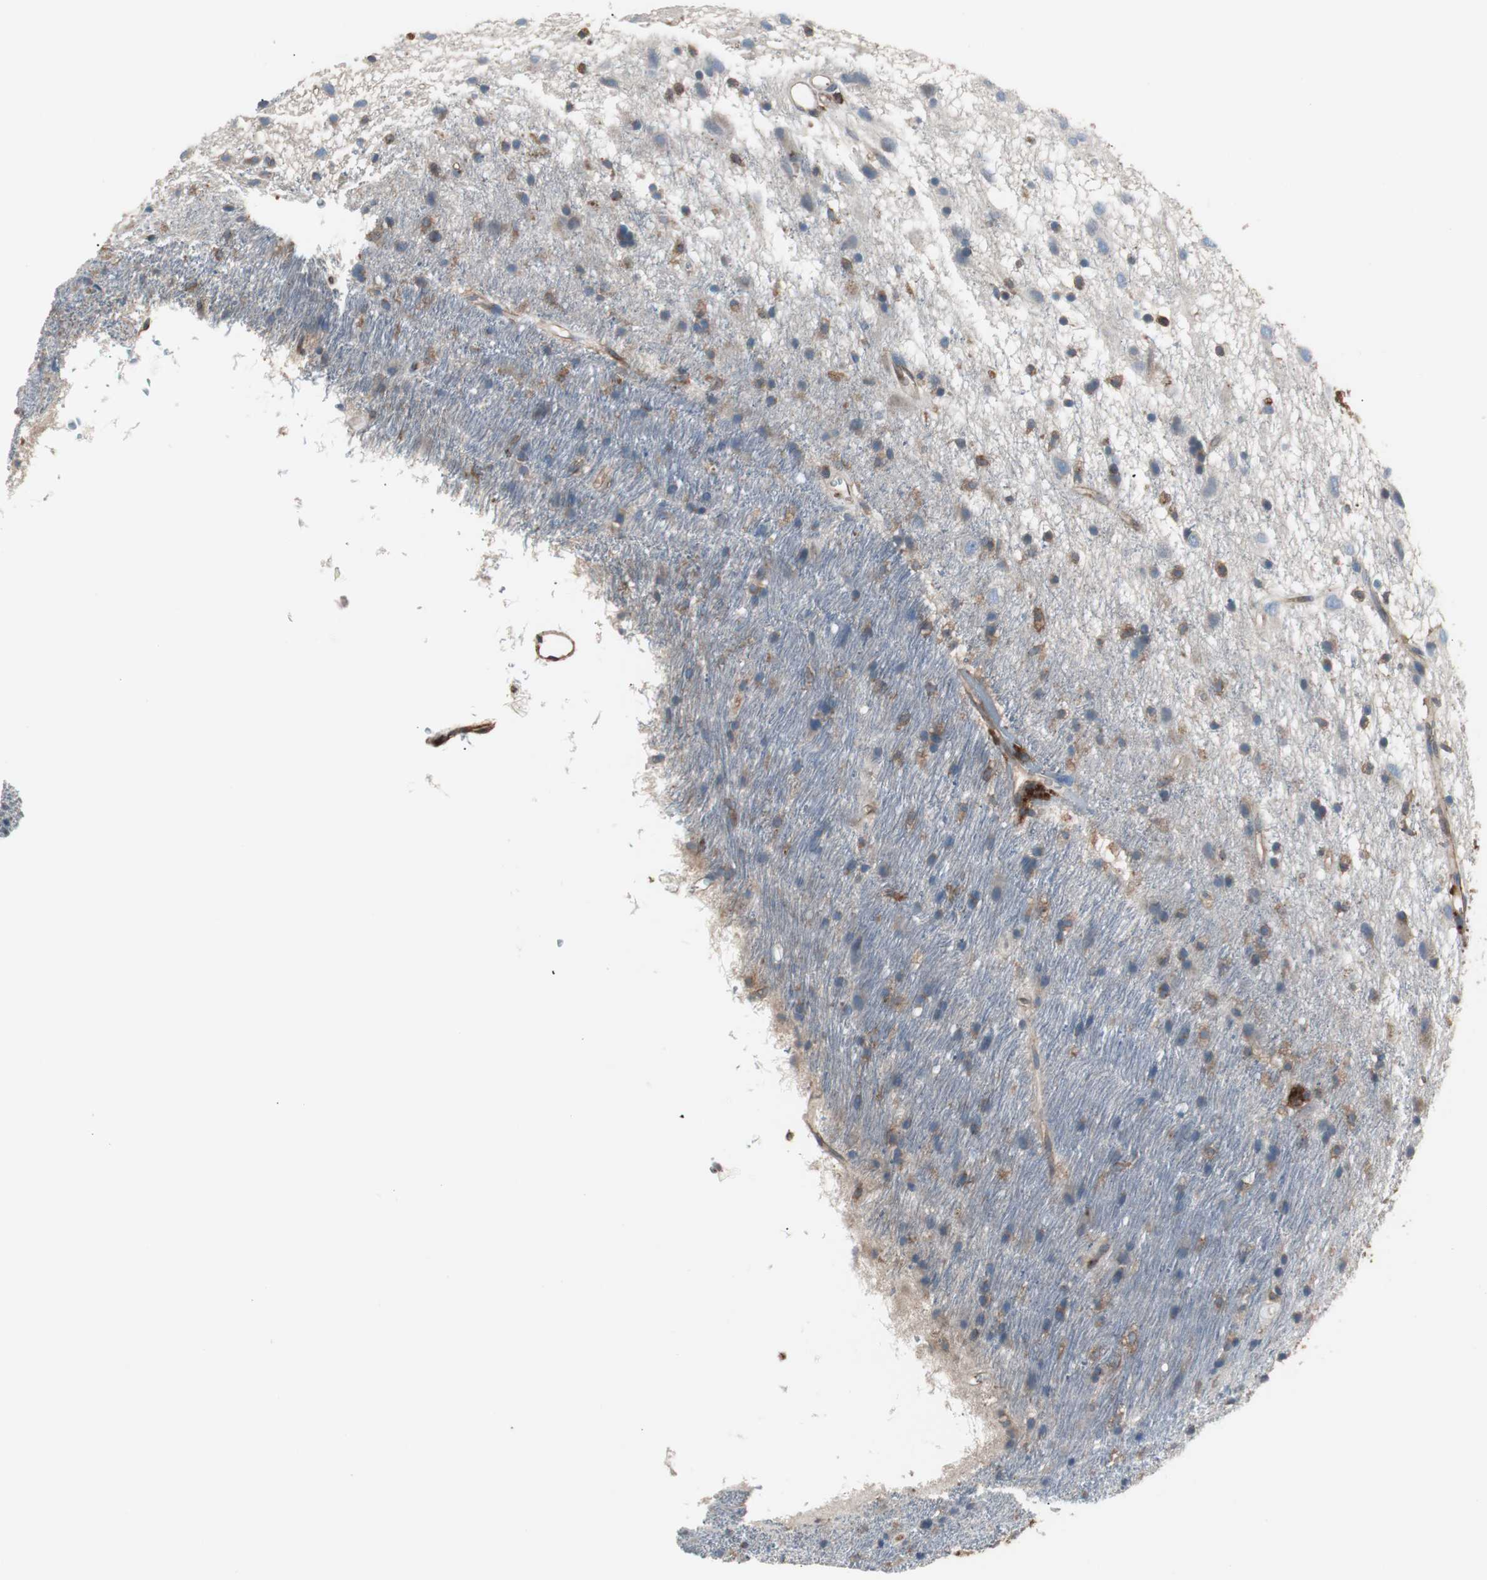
{"staining": {"intensity": "moderate", "quantity": "<25%", "location": "cytoplasmic/membranous"}, "tissue": "glioma", "cell_type": "Tumor cells", "image_type": "cancer", "snomed": [{"axis": "morphology", "description": "Glioma, malignant, Low grade"}, {"axis": "topography", "description": "Brain"}], "caption": "A low amount of moderate cytoplasmic/membranous expression is seen in about <25% of tumor cells in malignant glioma (low-grade) tissue.", "gene": "B2M", "patient": {"sex": "male", "age": 77}}